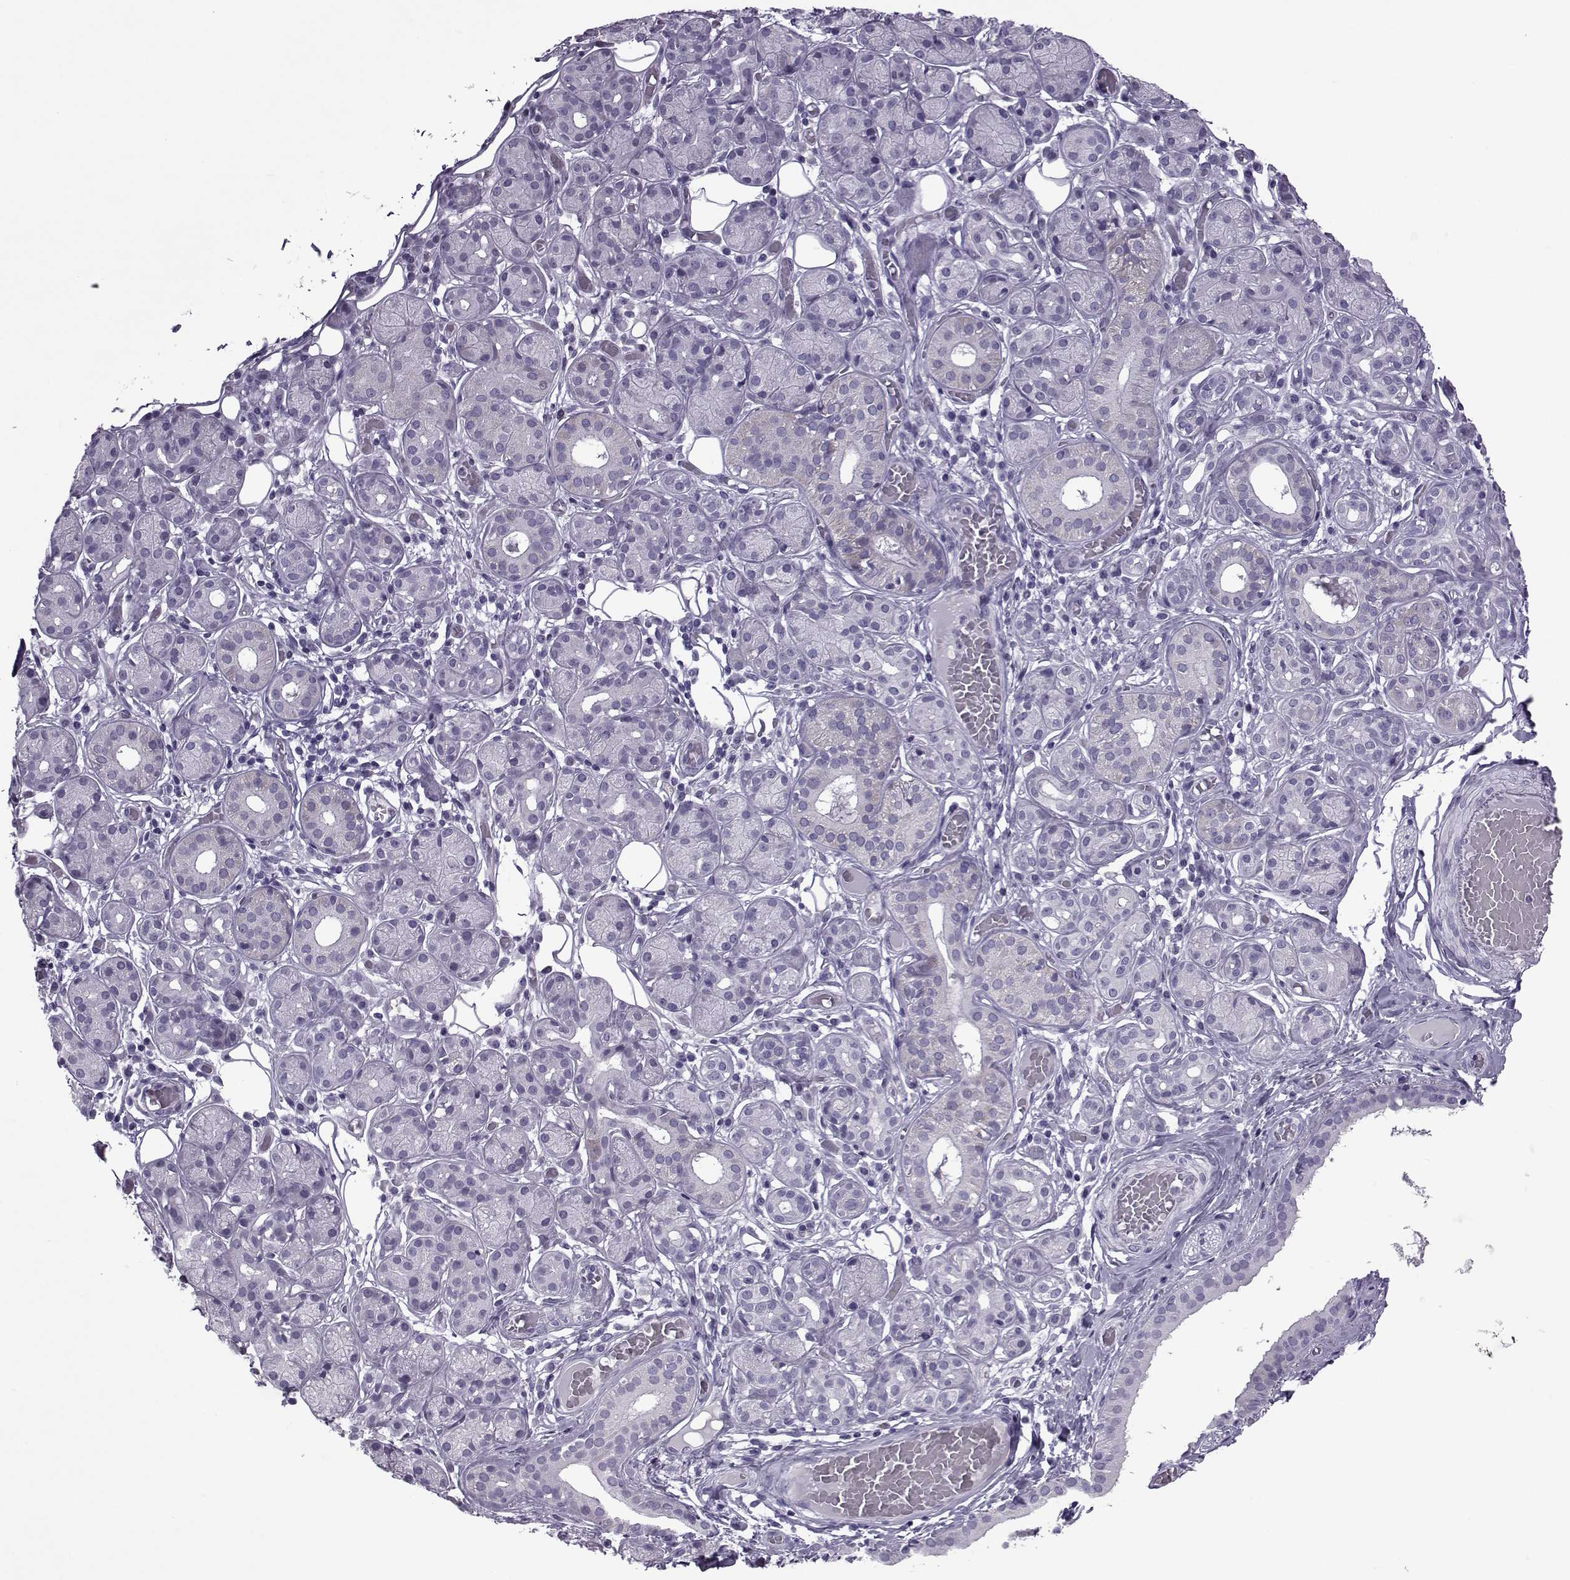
{"staining": {"intensity": "weak", "quantity": "<25%", "location": "cytoplasmic/membranous"}, "tissue": "salivary gland", "cell_type": "Glandular cells", "image_type": "normal", "snomed": [{"axis": "morphology", "description": "Normal tissue, NOS"}, {"axis": "topography", "description": "Salivary gland"}, {"axis": "topography", "description": "Peripheral nerve tissue"}], "caption": "The micrograph reveals no staining of glandular cells in unremarkable salivary gland. (DAB IHC visualized using brightfield microscopy, high magnification).", "gene": "OIP5", "patient": {"sex": "male", "age": 71}}